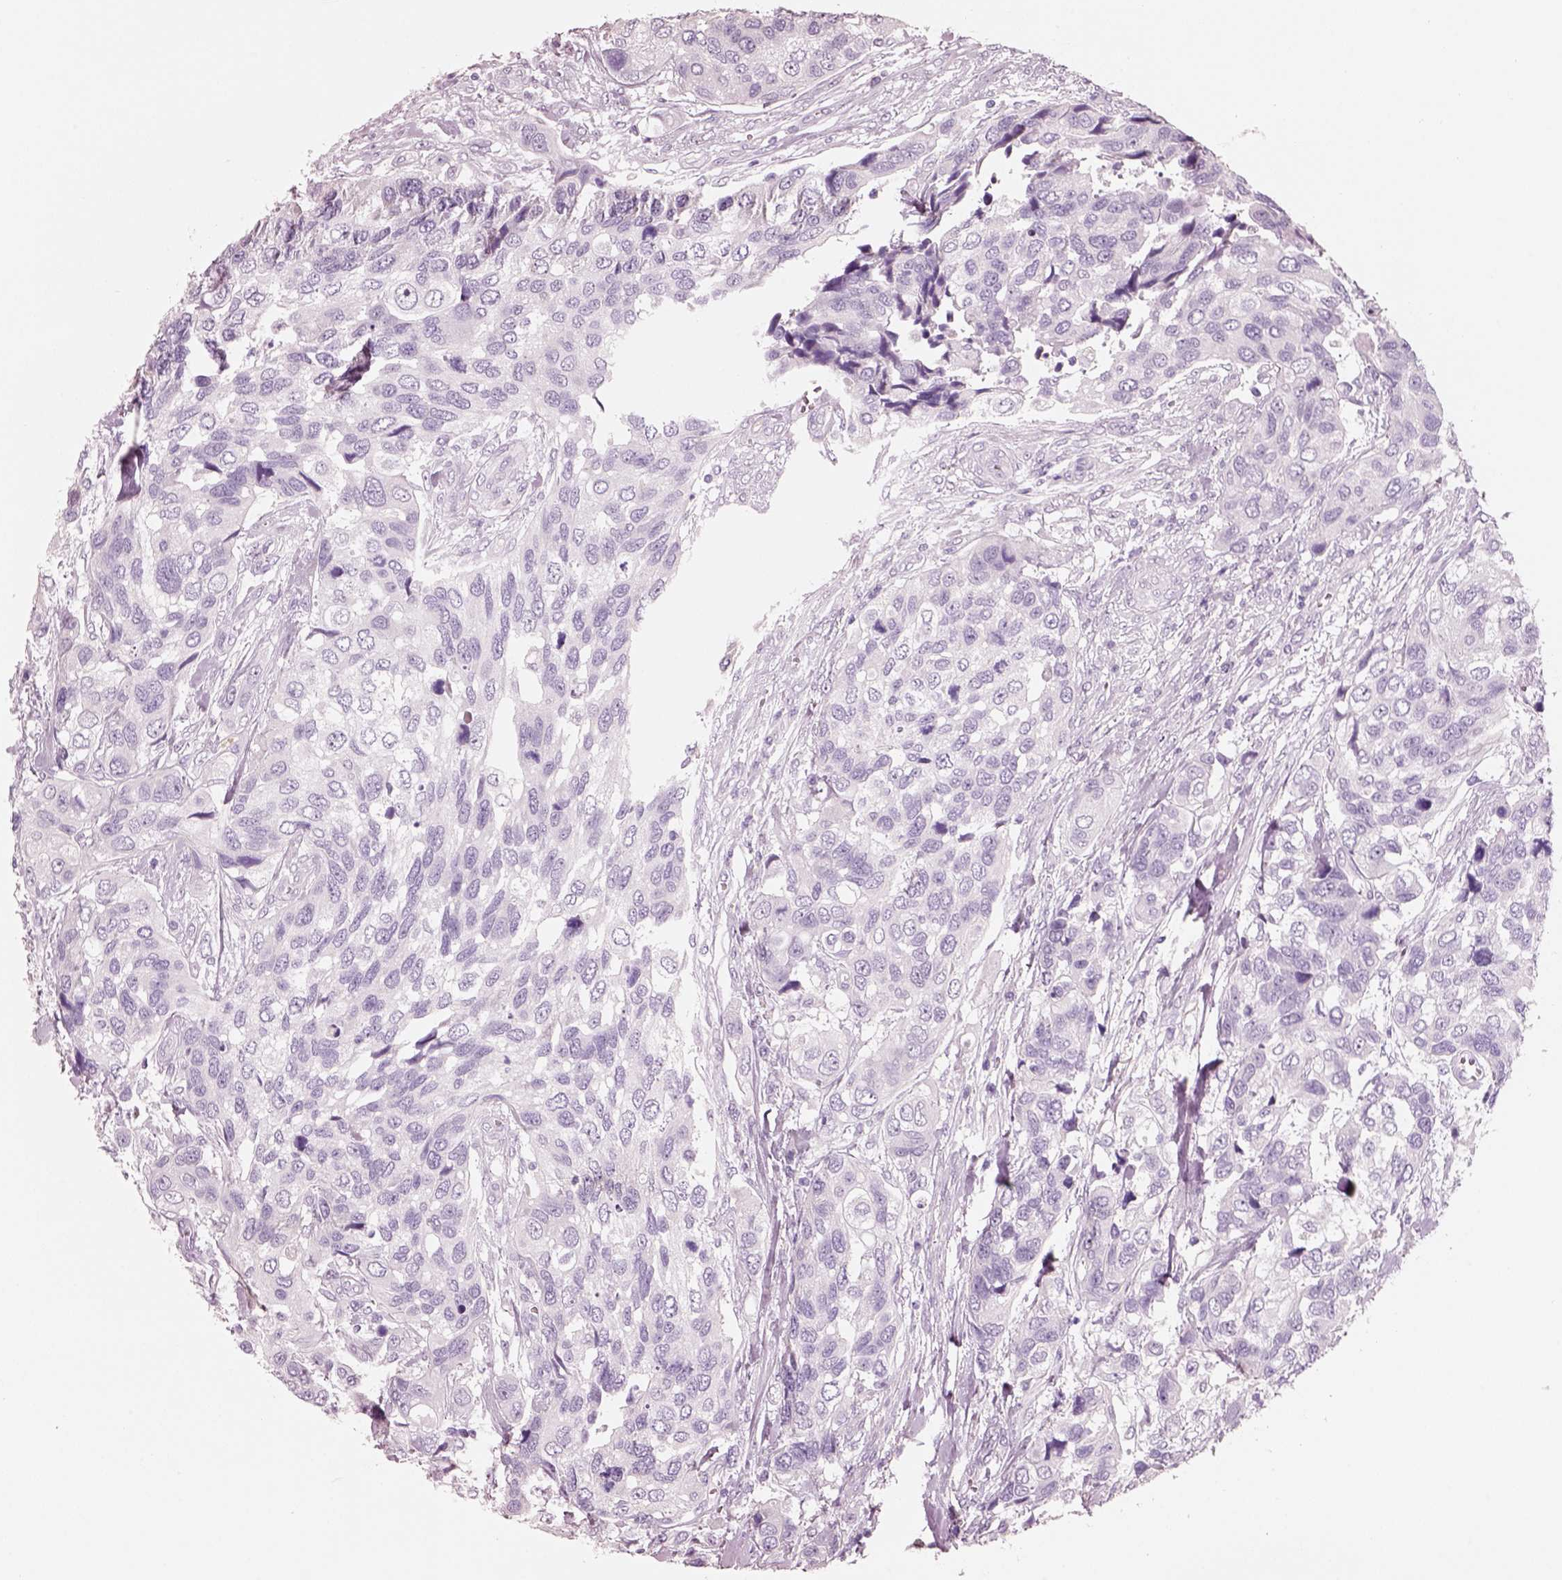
{"staining": {"intensity": "negative", "quantity": "none", "location": "none"}, "tissue": "urothelial cancer", "cell_type": "Tumor cells", "image_type": "cancer", "snomed": [{"axis": "morphology", "description": "Urothelial carcinoma, High grade"}, {"axis": "topography", "description": "Urinary bladder"}], "caption": "A photomicrograph of urothelial carcinoma (high-grade) stained for a protein shows no brown staining in tumor cells. (IHC, brightfield microscopy, high magnification).", "gene": "PNOC", "patient": {"sex": "male", "age": 60}}